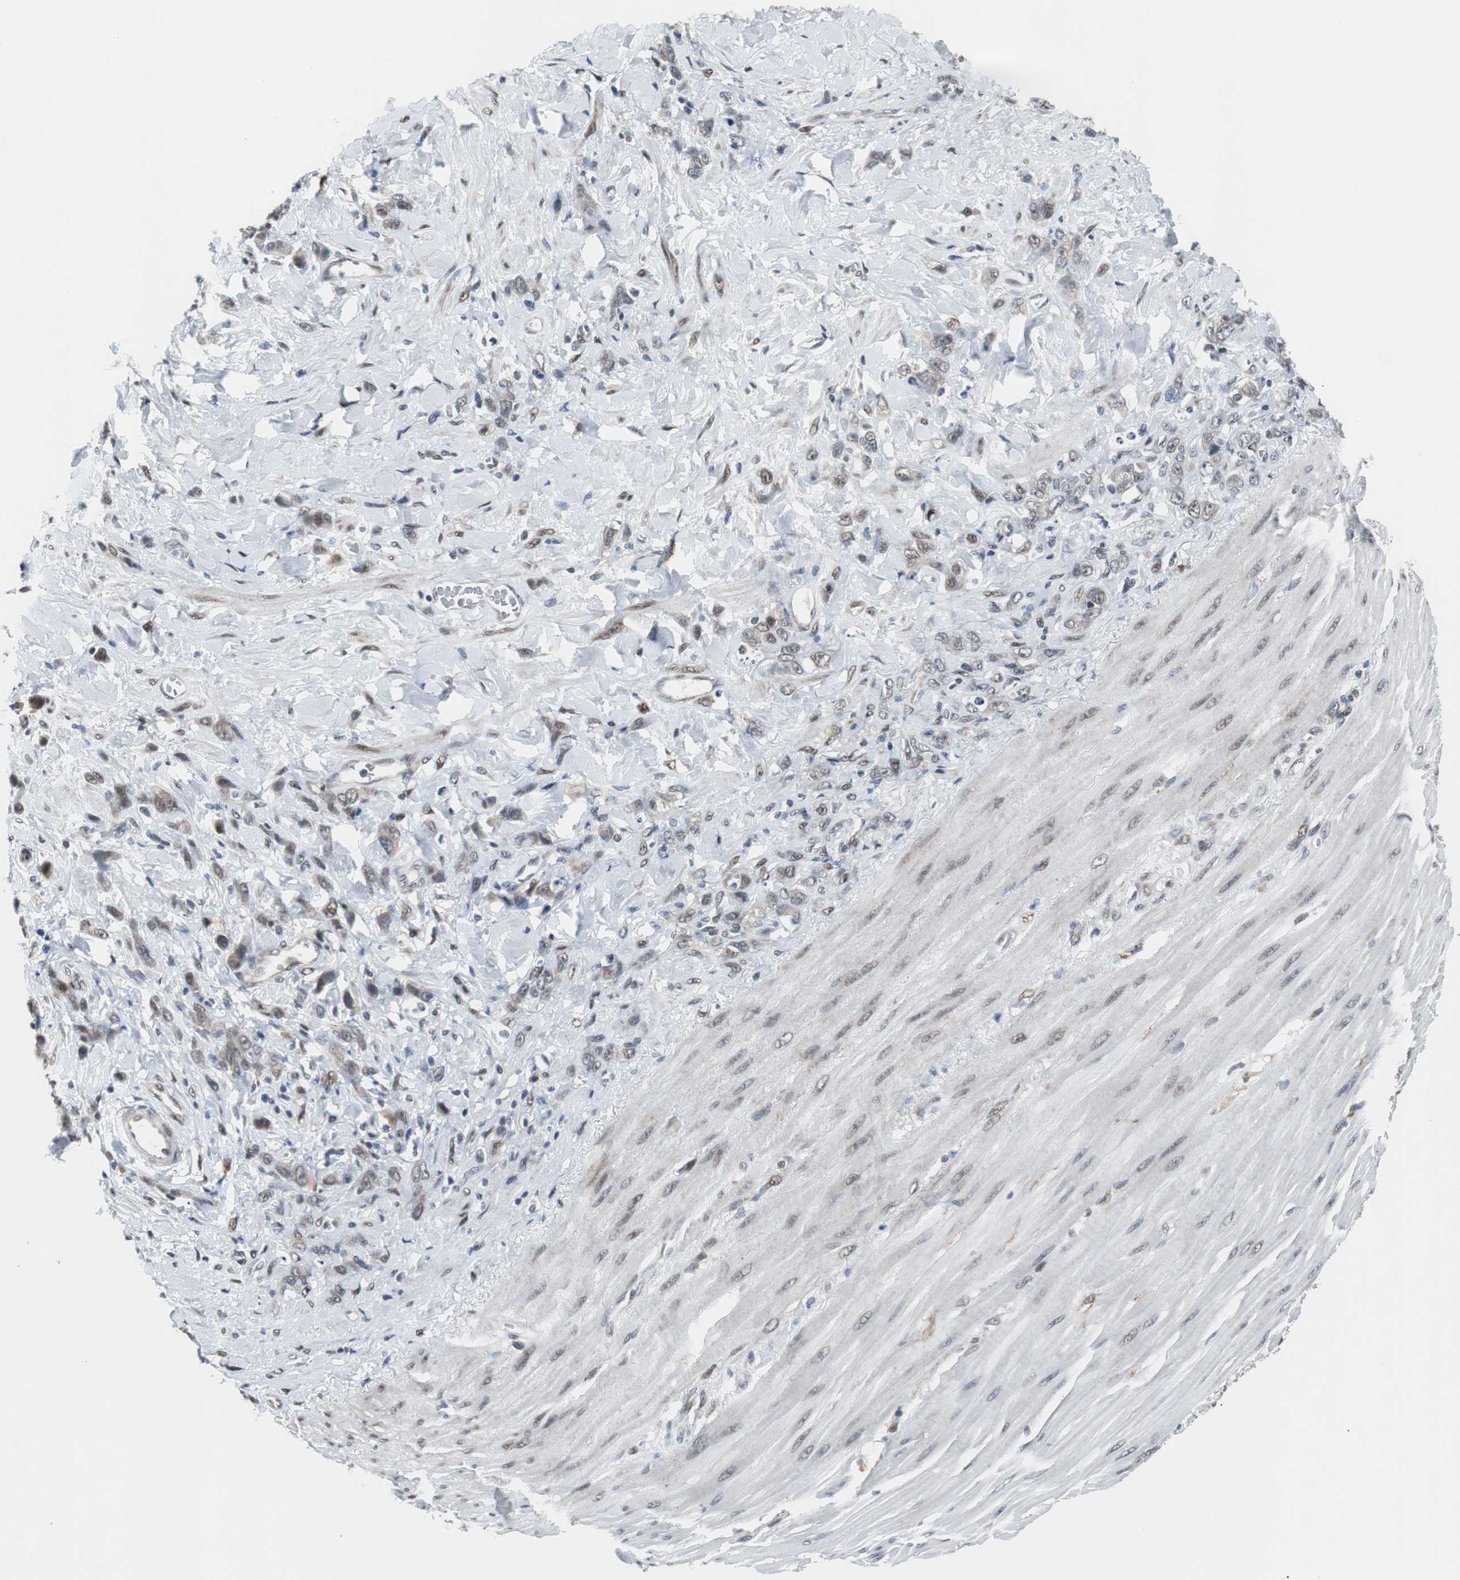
{"staining": {"intensity": "weak", "quantity": ">75%", "location": "cytoplasmic/membranous,nuclear"}, "tissue": "stomach cancer", "cell_type": "Tumor cells", "image_type": "cancer", "snomed": [{"axis": "morphology", "description": "Normal tissue, NOS"}, {"axis": "morphology", "description": "Adenocarcinoma, NOS"}, {"axis": "topography", "description": "Stomach"}], "caption": "Stomach cancer (adenocarcinoma) stained with immunohistochemistry reveals weak cytoplasmic/membranous and nuclear staining in approximately >75% of tumor cells. (DAB IHC with brightfield microscopy, high magnification).", "gene": "ZHX2", "patient": {"sex": "male", "age": 82}}